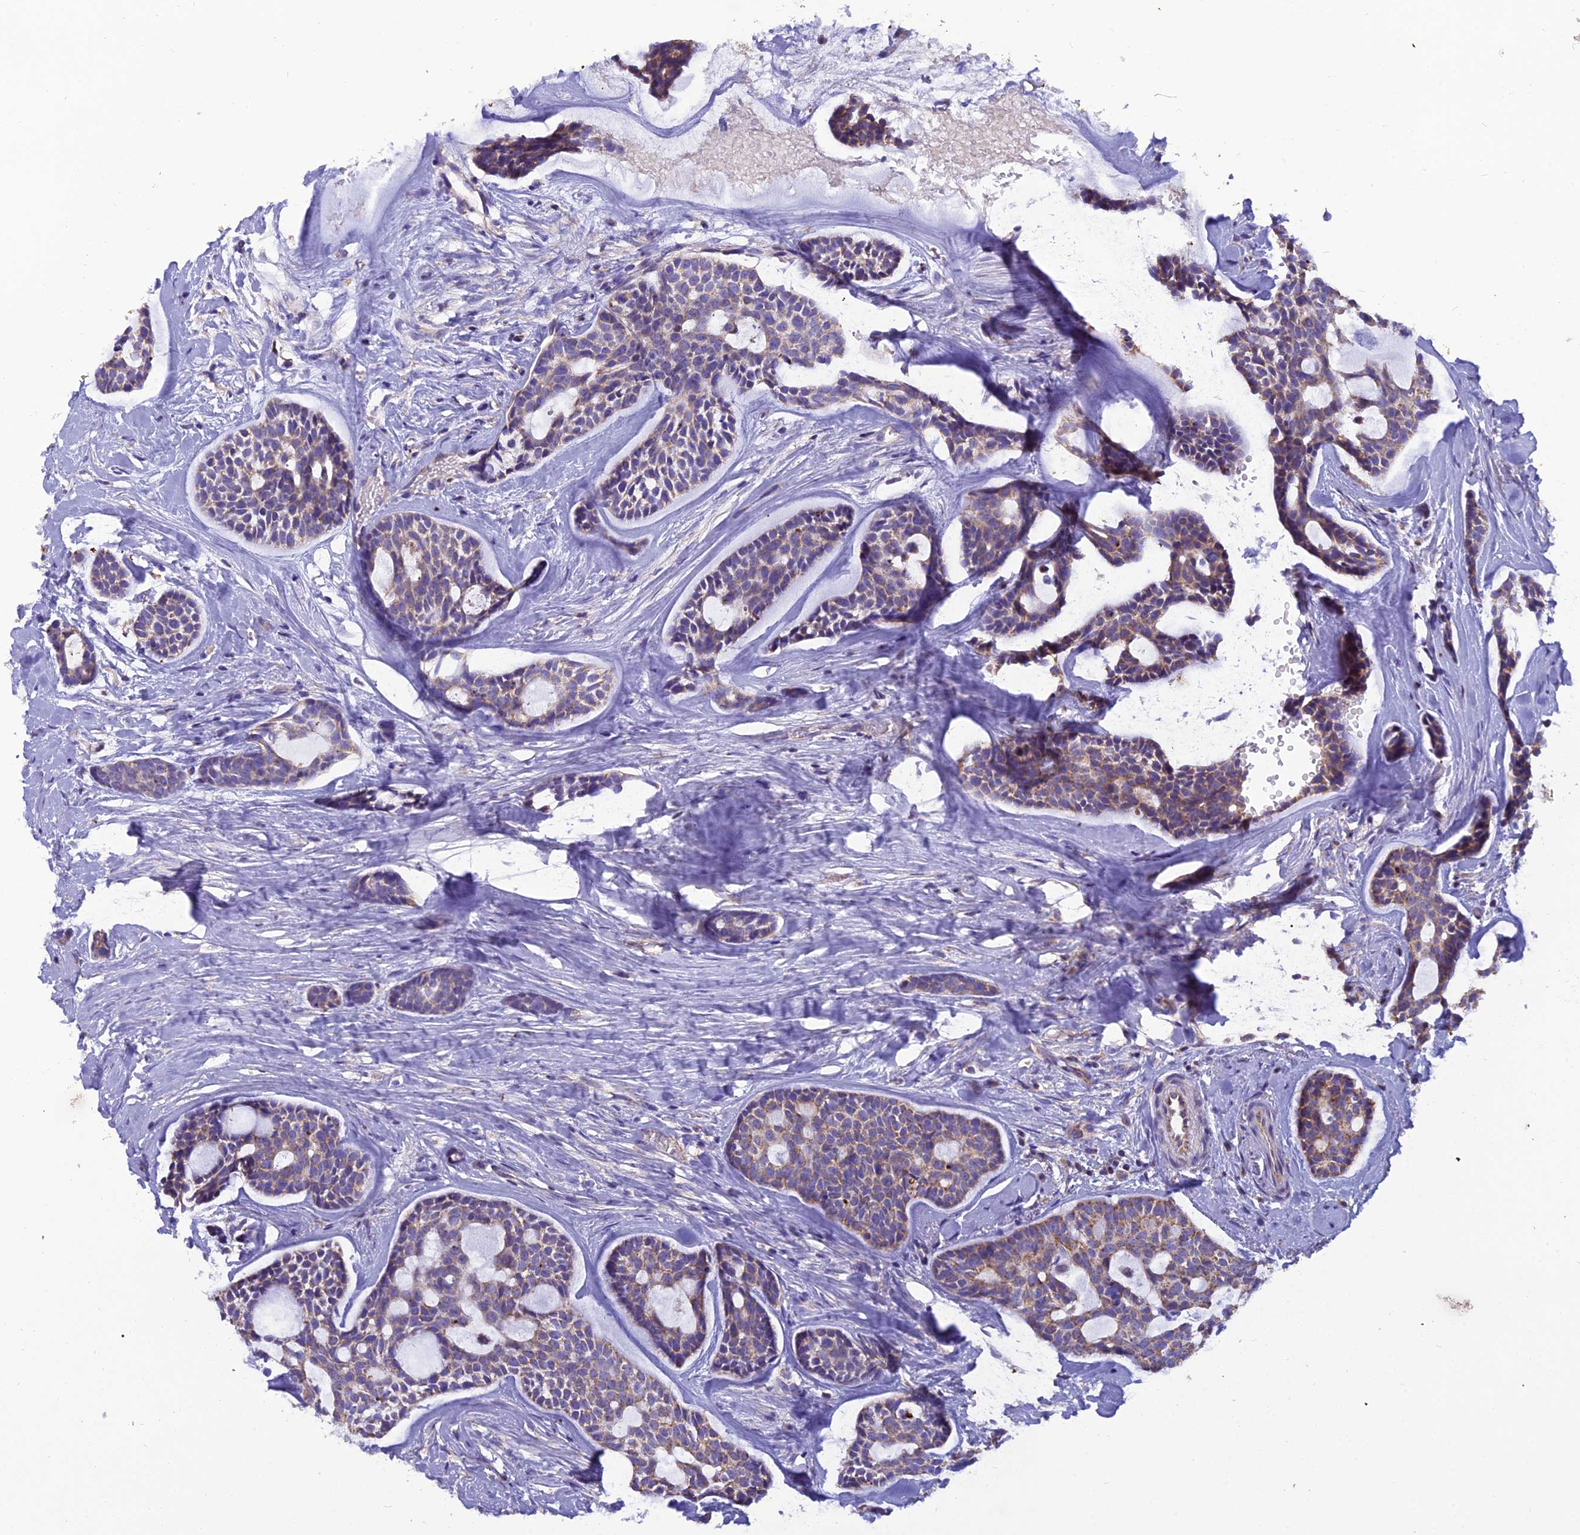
{"staining": {"intensity": "weak", "quantity": ">75%", "location": "cytoplasmic/membranous"}, "tissue": "head and neck cancer", "cell_type": "Tumor cells", "image_type": "cancer", "snomed": [{"axis": "morphology", "description": "Normal tissue, NOS"}, {"axis": "morphology", "description": "Adenocarcinoma, NOS"}, {"axis": "topography", "description": "Subcutis"}, {"axis": "topography", "description": "Nasopharynx"}, {"axis": "topography", "description": "Head-Neck"}], "caption": "A photomicrograph of head and neck adenocarcinoma stained for a protein displays weak cytoplasmic/membranous brown staining in tumor cells.", "gene": "GPD1", "patient": {"sex": "female", "age": 73}}